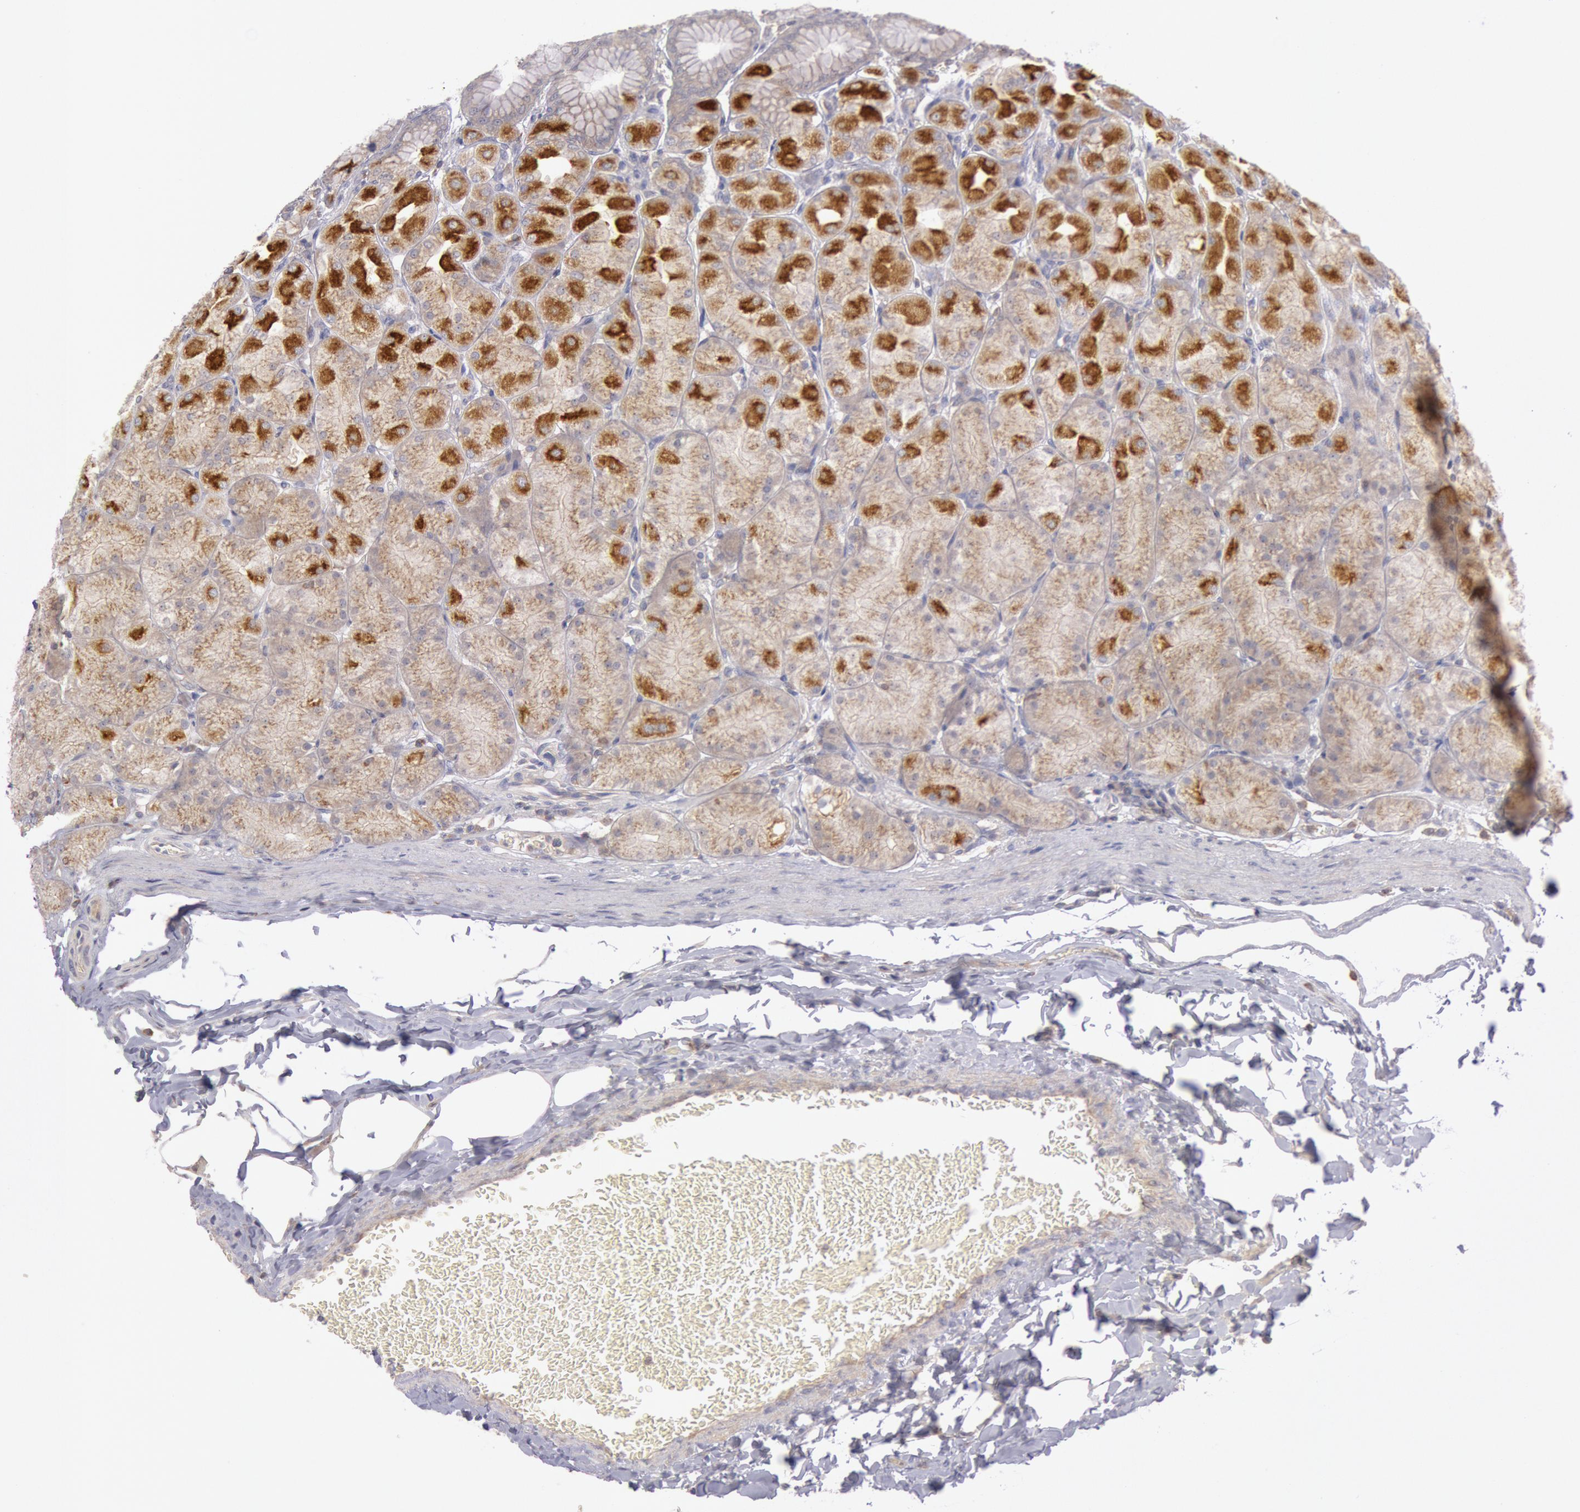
{"staining": {"intensity": "moderate", "quantity": ">75%", "location": "cytoplasmic/membranous"}, "tissue": "stomach", "cell_type": "Glandular cells", "image_type": "normal", "snomed": [{"axis": "morphology", "description": "Normal tissue, NOS"}, {"axis": "topography", "description": "Stomach, upper"}], "caption": "IHC histopathology image of normal stomach: stomach stained using IHC shows medium levels of moderate protein expression localized specifically in the cytoplasmic/membranous of glandular cells, appearing as a cytoplasmic/membranous brown color.", "gene": "PIK3R1", "patient": {"sex": "female", "age": 56}}